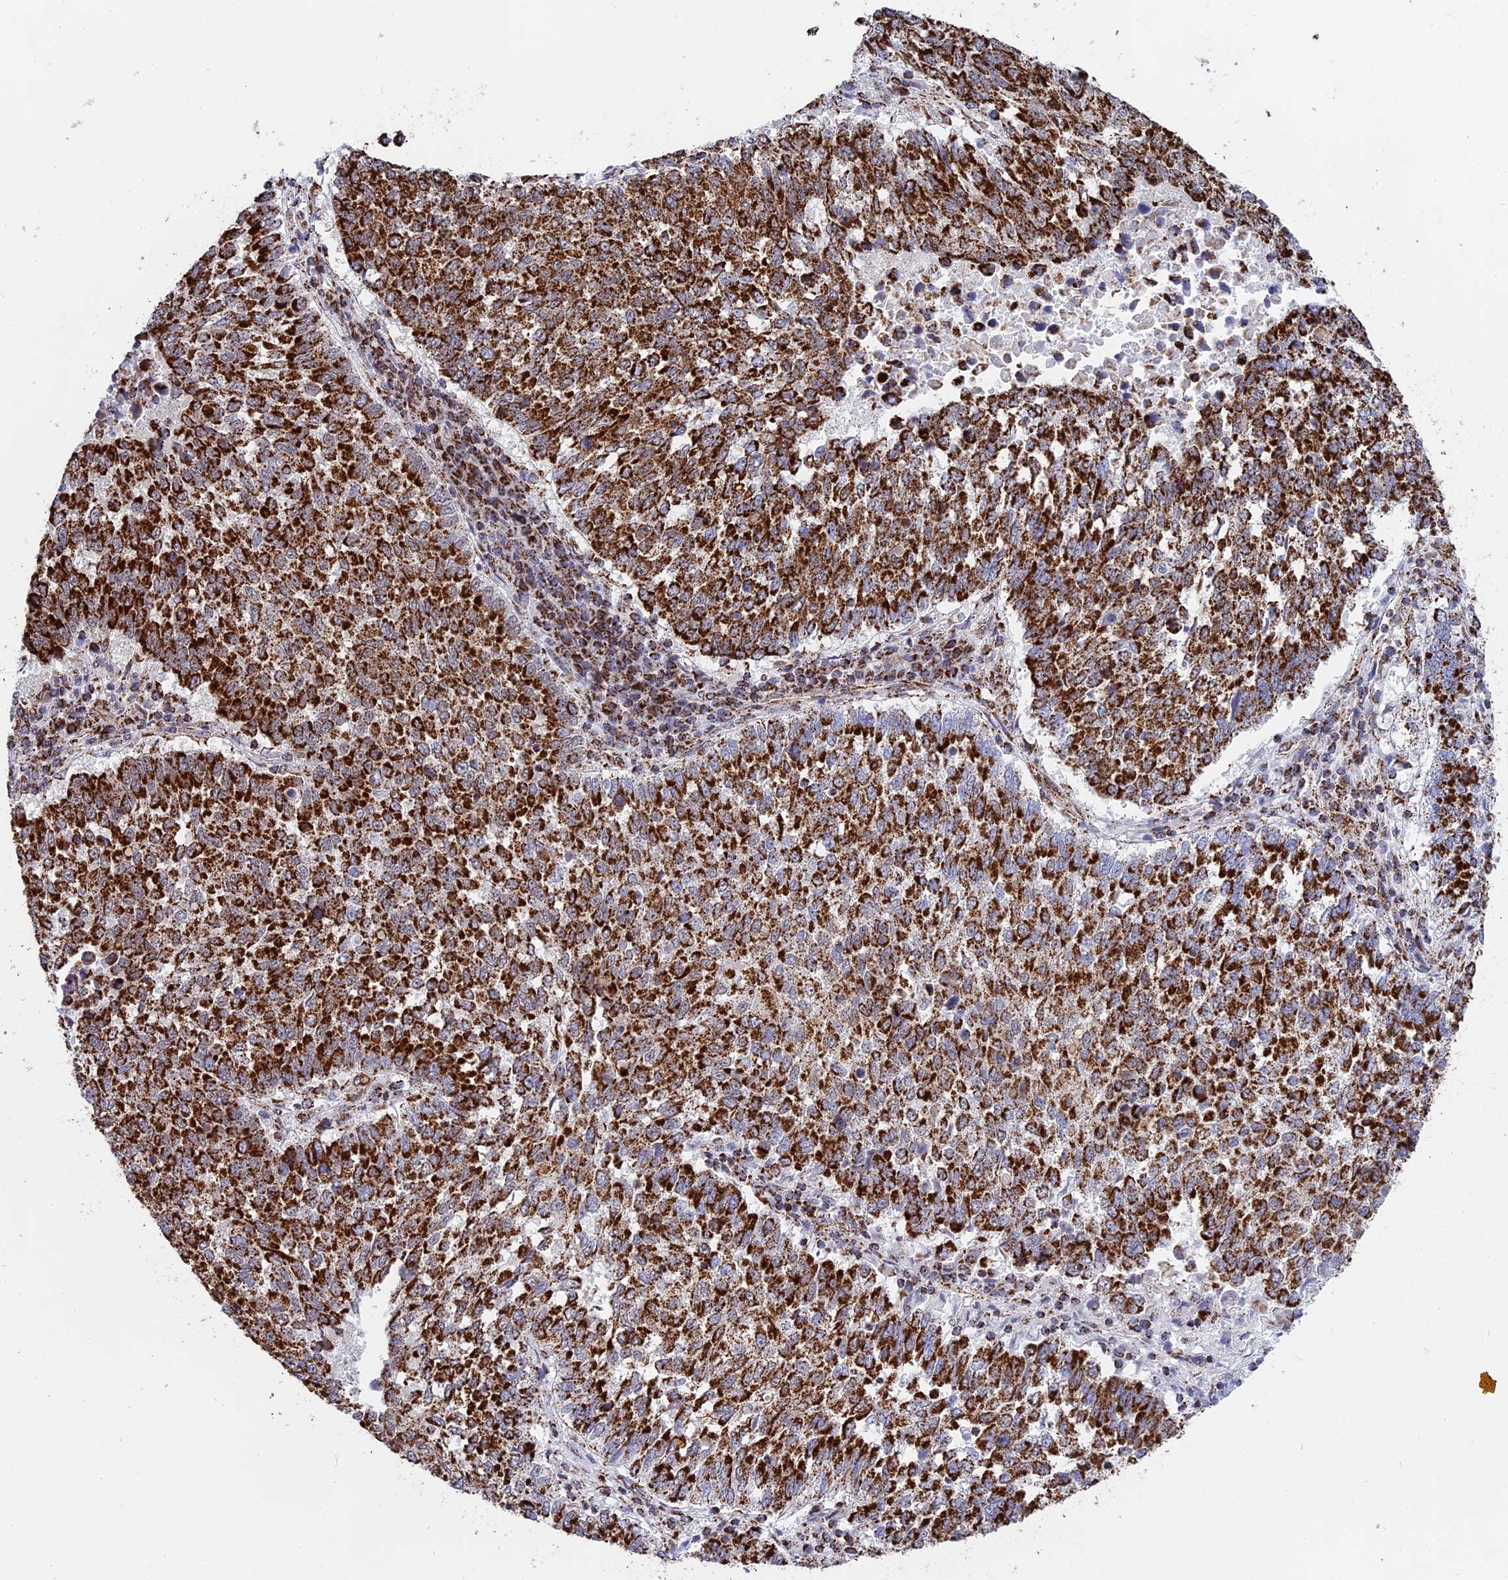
{"staining": {"intensity": "strong", "quantity": ">75%", "location": "cytoplasmic/membranous"}, "tissue": "lung cancer", "cell_type": "Tumor cells", "image_type": "cancer", "snomed": [{"axis": "morphology", "description": "Squamous cell carcinoma, NOS"}, {"axis": "topography", "description": "Lung"}], "caption": "This histopathology image shows immunohistochemistry (IHC) staining of lung cancer, with high strong cytoplasmic/membranous staining in about >75% of tumor cells.", "gene": "CDC16", "patient": {"sex": "male", "age": 73}}